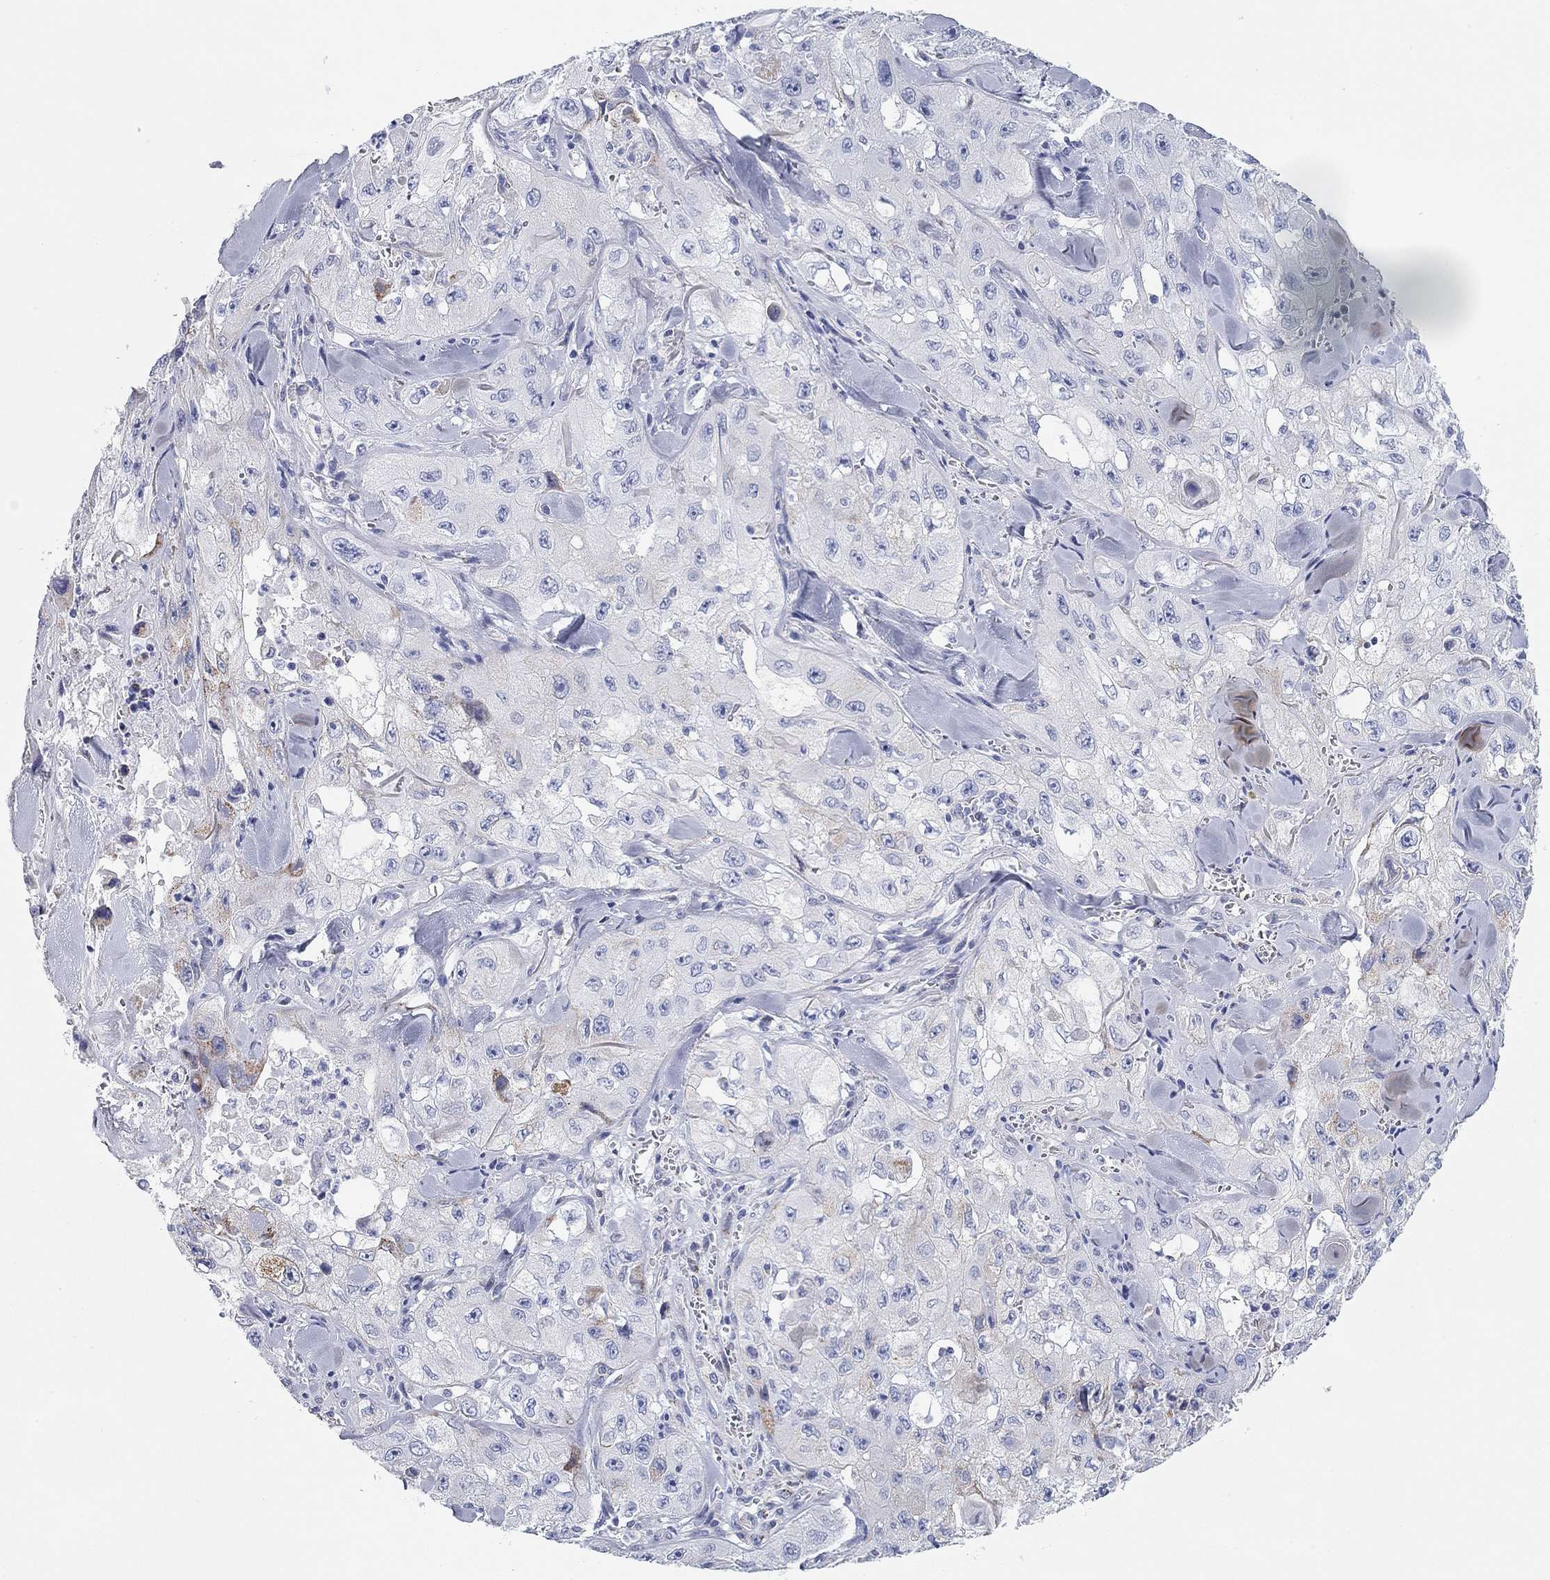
{"staining": {"intensity": "moderate", "quantity": "<25%", "location": "cytoplasmic/membranous"}, "tissue": "skin cancer", "cell_type": "Tumor cells", "image_type": "cancer", "snomed": [{"axis": "morphology", "description": "Squamous cell carcinoma, NOS"}, {"axis": "topography", "description": "Skin"}, {"axis": "topography", "description": "Subcutis"}], "caption": "A brown stain labels moderate cytoplasmic/membranous positivity of a protein in human skin squamous cell carcinoma tumor cells.", "gene": "CHI3L2", "patient": {"sex": "male", "age": 73}}